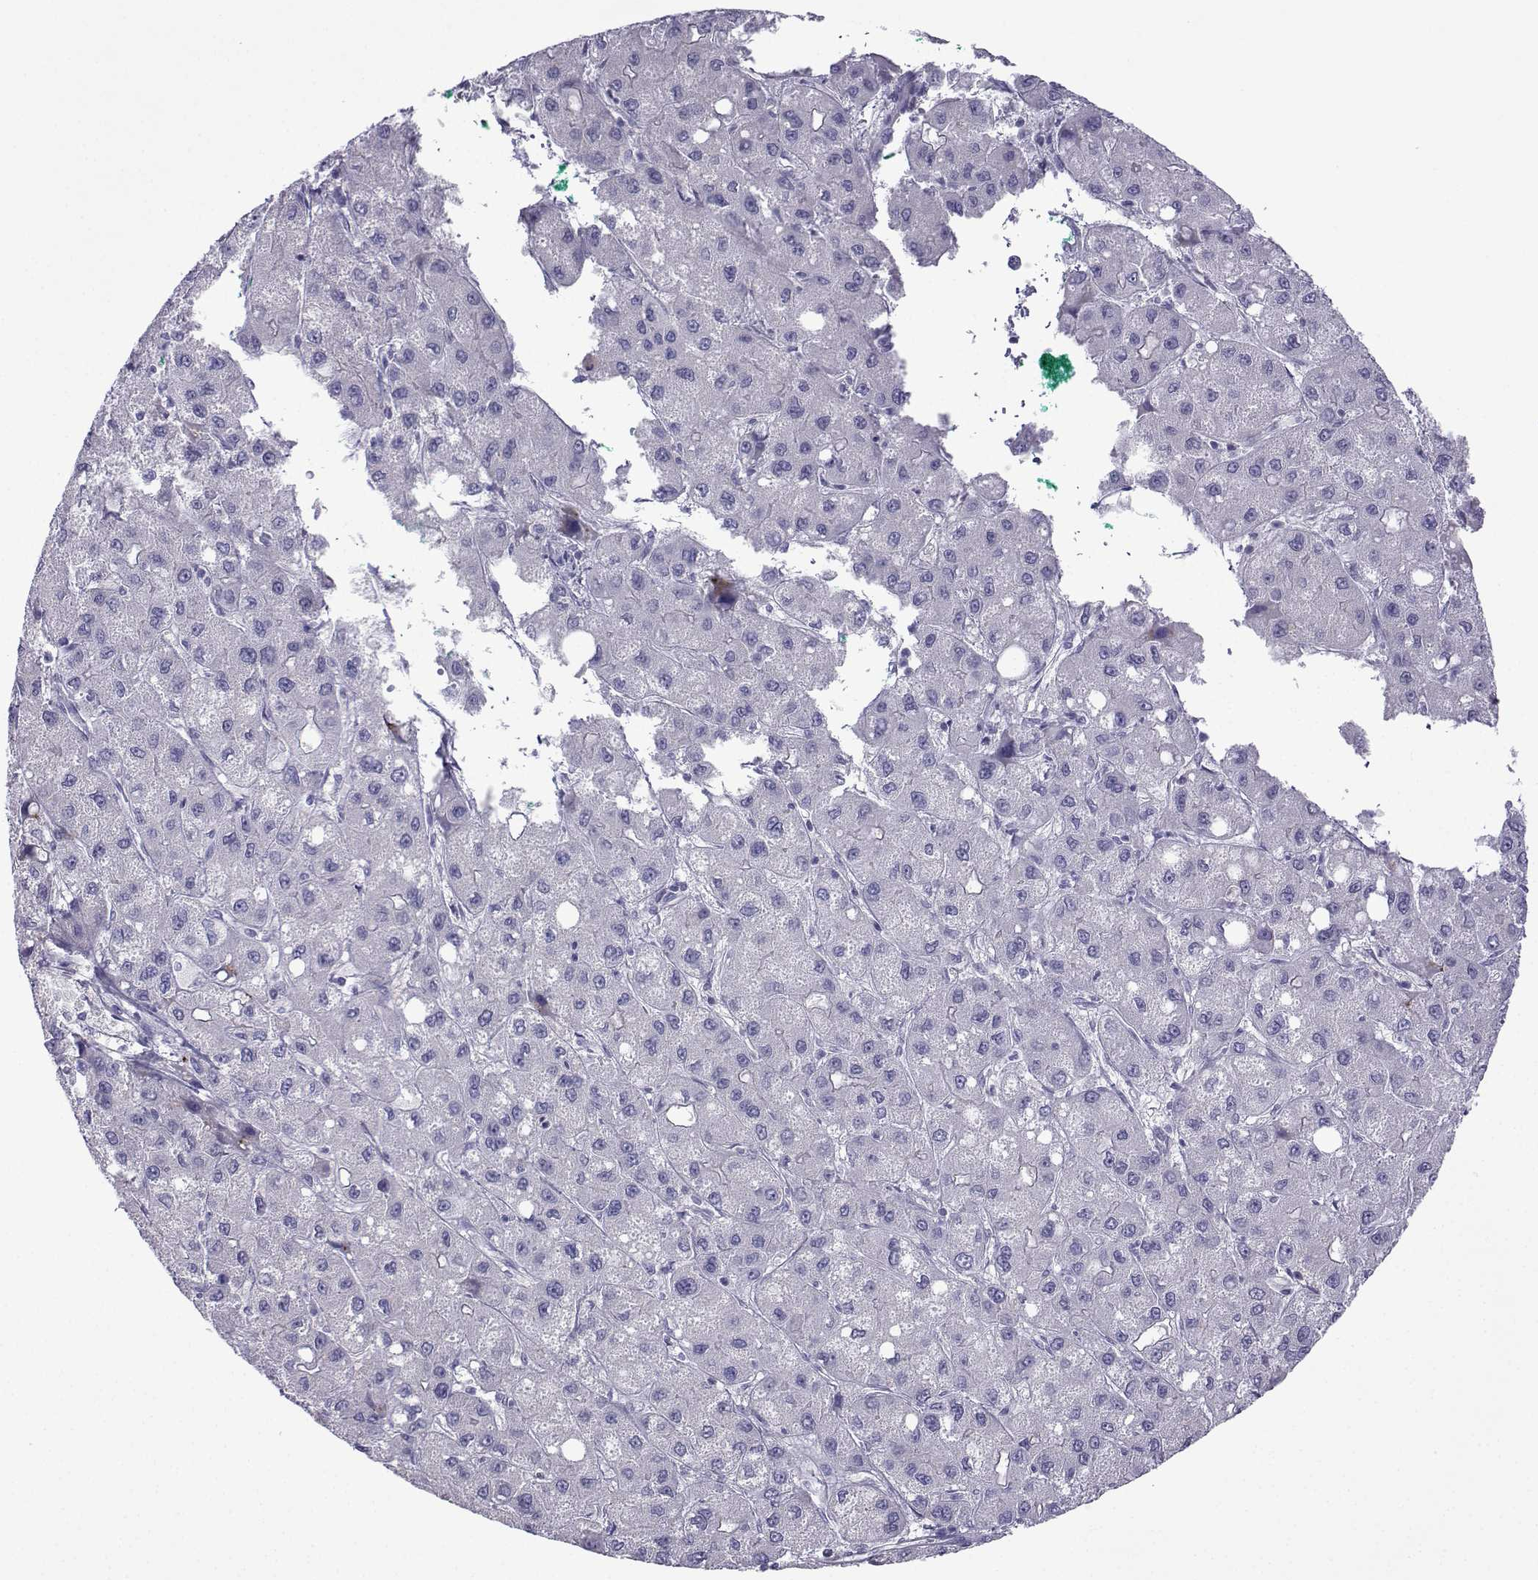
{"staining": {"intensity": "negative", "quantity": "none", "location": "none"}, "tissue": "liver cancer", "cell_type": "Tumor cells", "image_type": "cancer", "snomed": [{"axis": "morphology", "description": "Carcinoma, Hepatocellular, NOS"}, {"axis": "topography", "description": "Liver"}], "caption": "Image shows no protein staining in tumor cells of liver cancer (hepatocellular carcinoma) tissue.", "gene": "CFAP70", "patient": {"sex": "male", "age": 73}}